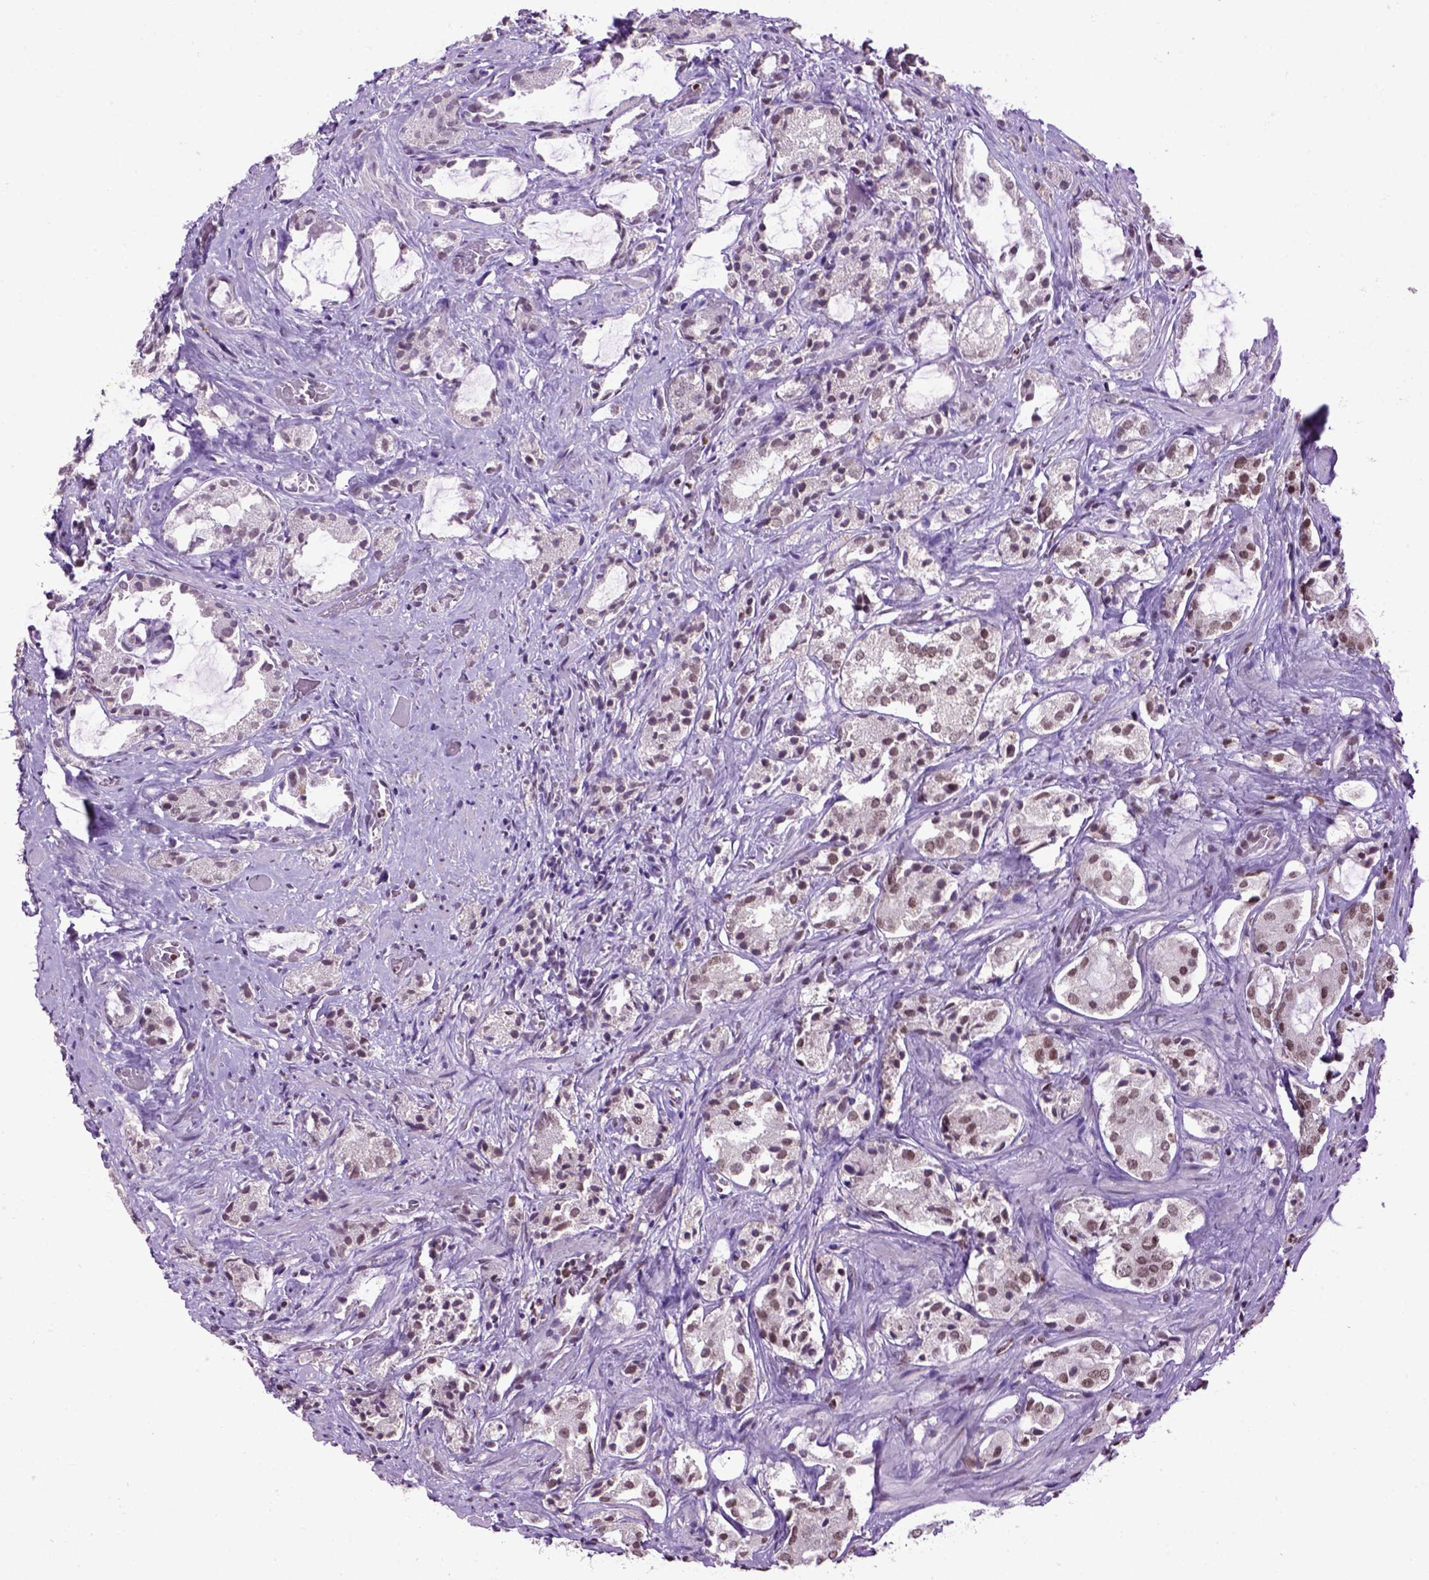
{"staining": {"intensity": "weak", "quantity": "<25%", "location": "nuclear"}, "tissue": "prostate cancer", "cell_type": "Tumor cells", "image_type": "cancer", "snomed": [{"axis": "morphology", "description": "Adenocarcinoma, NOS"}, {"axis": "topography", "description": "Prostate"}], "caption": "Immunohistochemistry of prostate cancer (adenocarcinoma) demonstrates no staining in tumor cells.", "gene": "CELF1", "patient": {"sex": "male", "age": 66}}